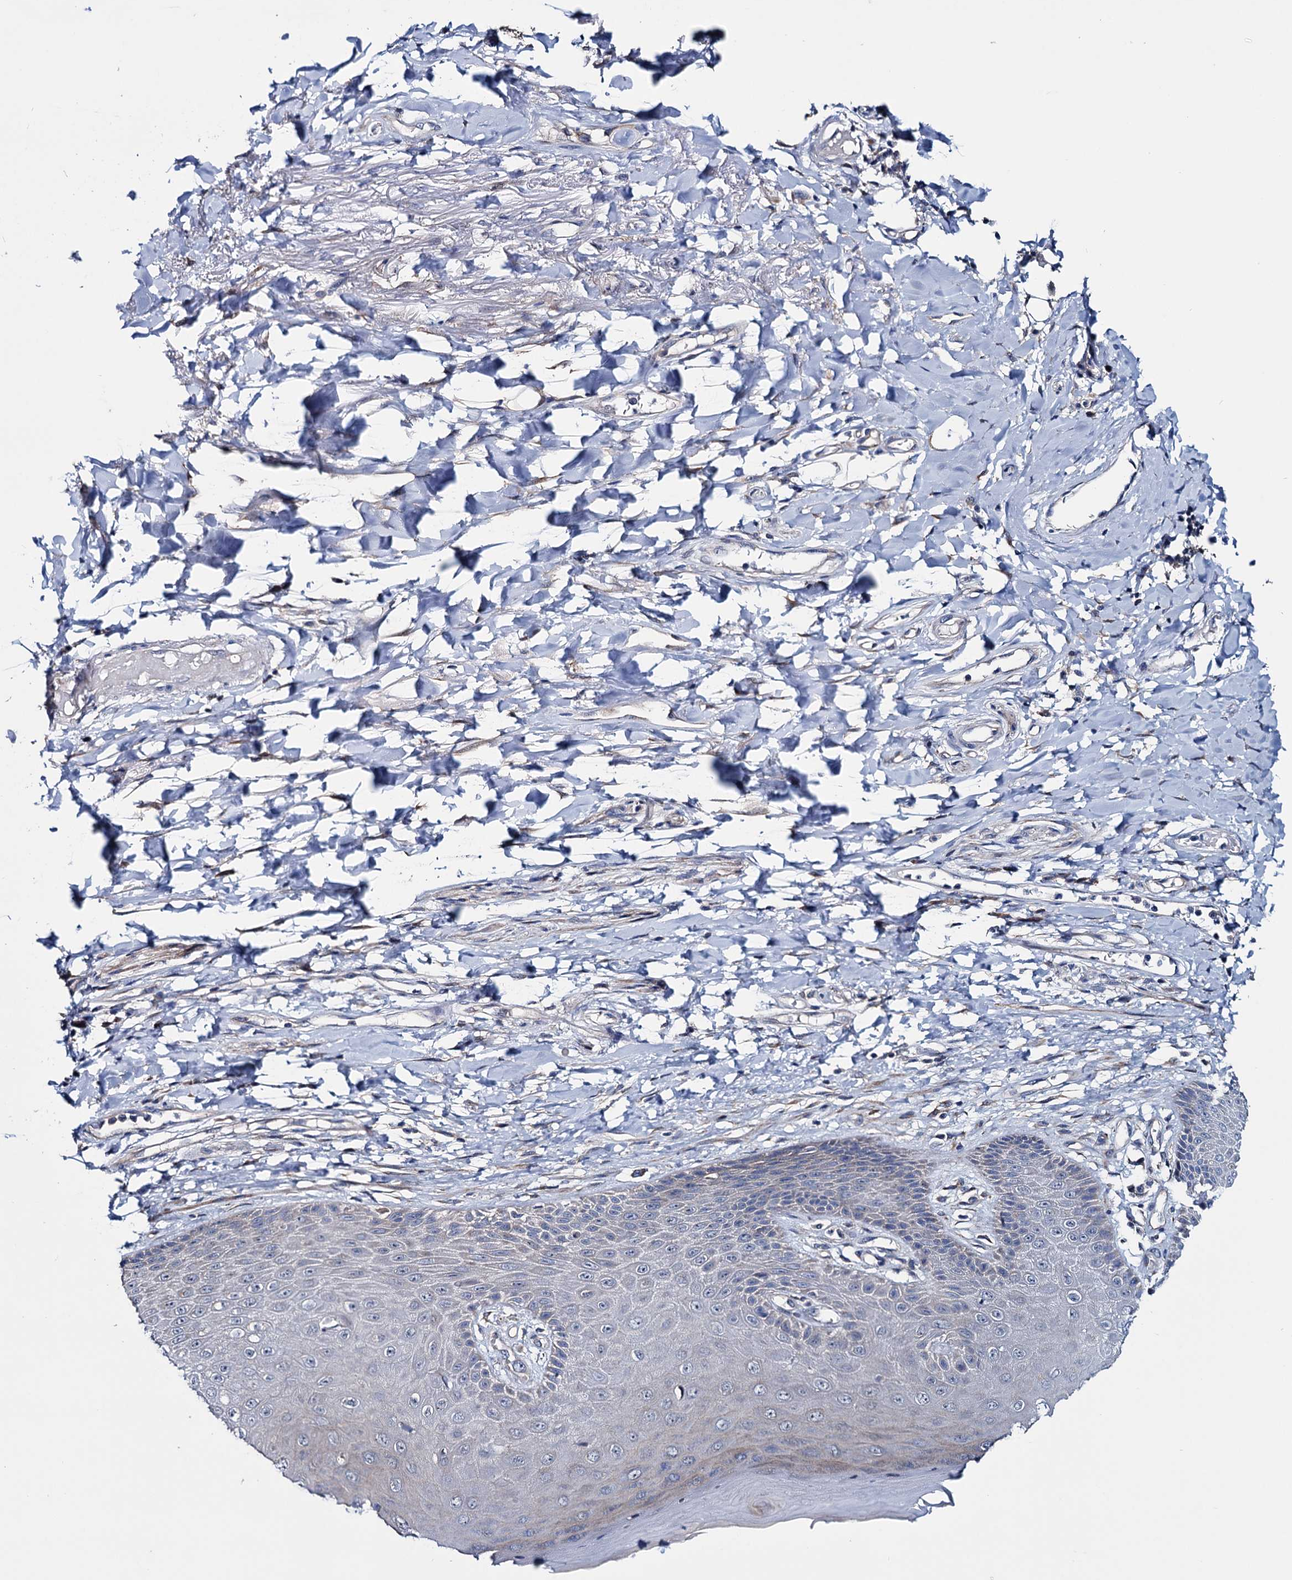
{"staining": {"intensity": "moderate", "quantity": "<25%", "location": "cytoplasmic/membranous"}, "tissue": "skin", "cell_type": "Epidermal cells", "image_type": "normal", "snomed": [{"axis": "morphology", "description": "Normal tissue, NOS"}, {"axis": "topography", "description": "Anal"}], "caption": "This photomicrograph shows immunohistochemistry (IHC) staining of unremarkable skin, with low moderate cytoplasmic/membranous staining in about <25% of epidermal cells.", "gene": "EYA4", "patient": {"sex": "male", "age": 78}}